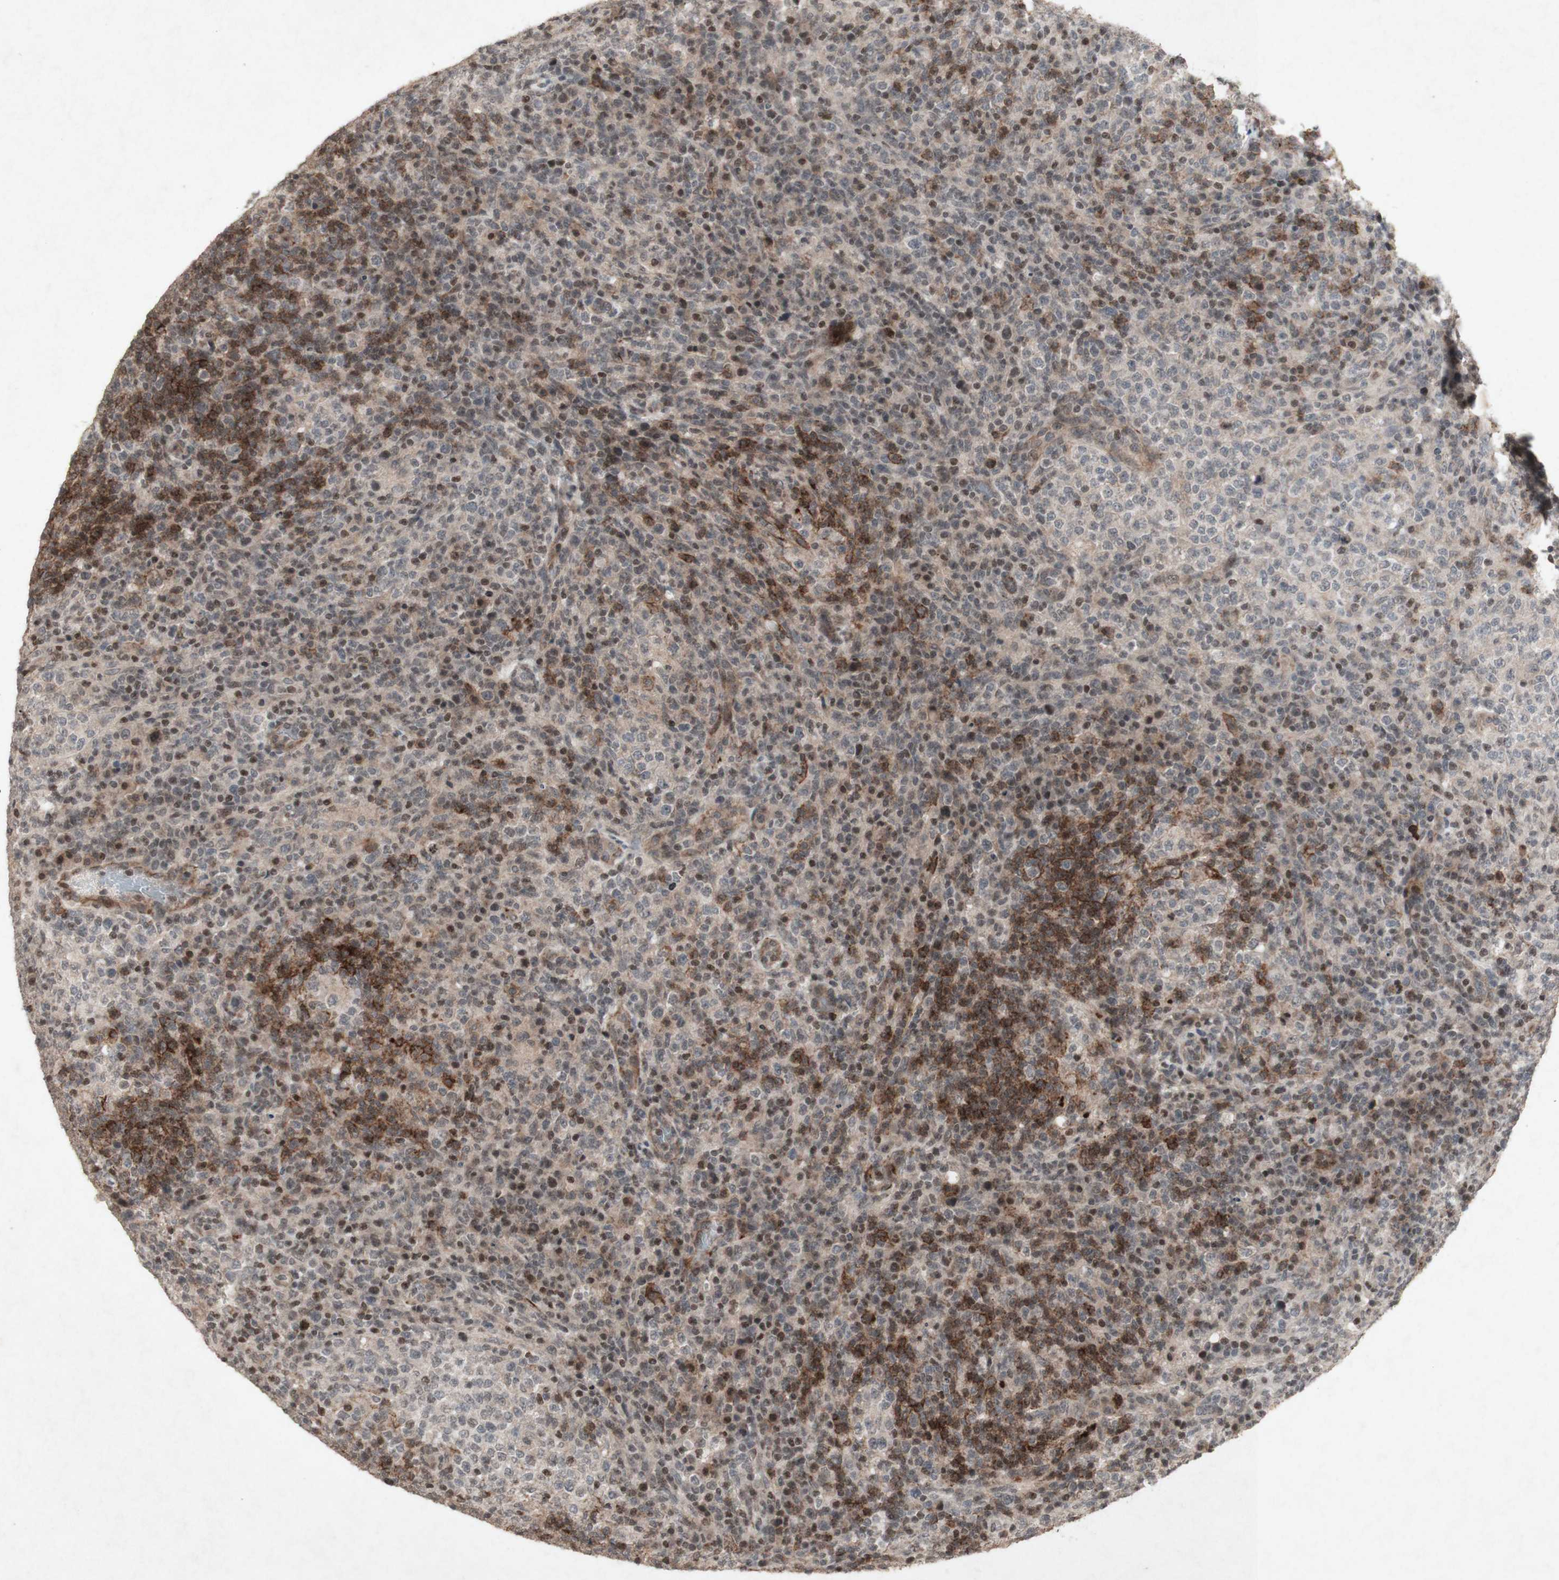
{"staining": {"intensity": "moderate", "quantity": "25%-75%", "location": "cytoplasmic/membranous"}, "tissue": "lymphoma", "cell_type": "Tumor cells", "image_type": "cancer", "snomed": [{"axis": "morphology", "description": "Malignant lymphoma, non-Hodgkin's type, High grade"}, {"axis": "topography", "description": "Lymph node"}], "caption": "IHC of human lymphoma demonstrates medium levels of moderate cytoplasmic/membranous staining in approximately 25%-75% of tumor cells.", "gene": "PLXNA1", "patient": {"sex": "female", "age": 76}}